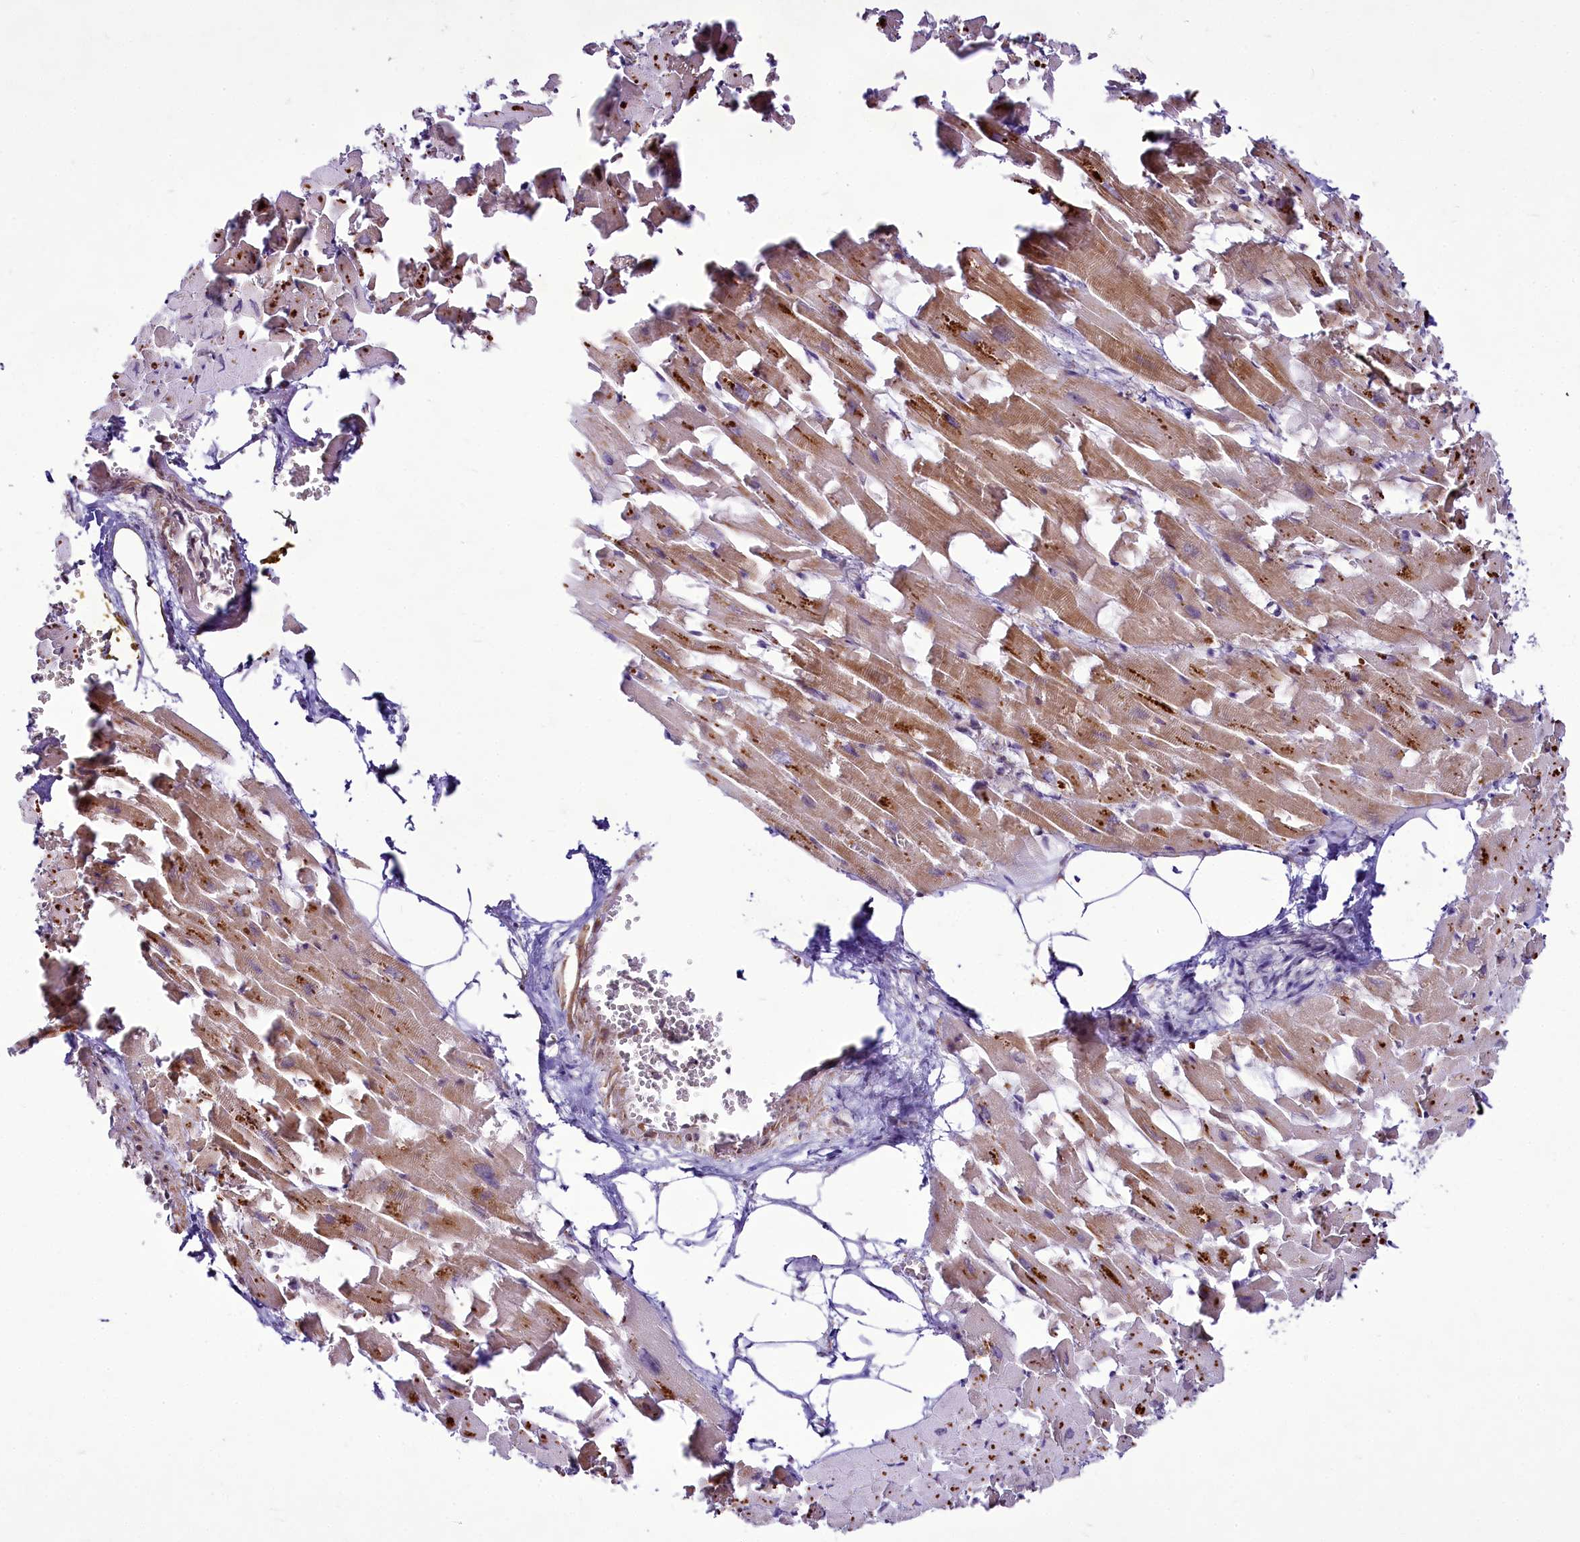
{"staining": {"intensity": "moderate", "quantity": "<25%", "location": "cytoplasmic/membranous"}, "tissue": "heart muscle", "cell_type": "Cardiomyocytes", "image_type": "normal", "snomed": [{"axis": "morphology", "description": "Normal tissue, NOS"}, {"axis": "topography", "description": "Heart"}], "caption": "Cardiomyocytes show low levels of moderate cytoplasmic/membranous positivity in about <25% of cells in unremarkable human heart muscle.", "gene": "RSBN1", "patient": {"sex": "female", "age": 64}}